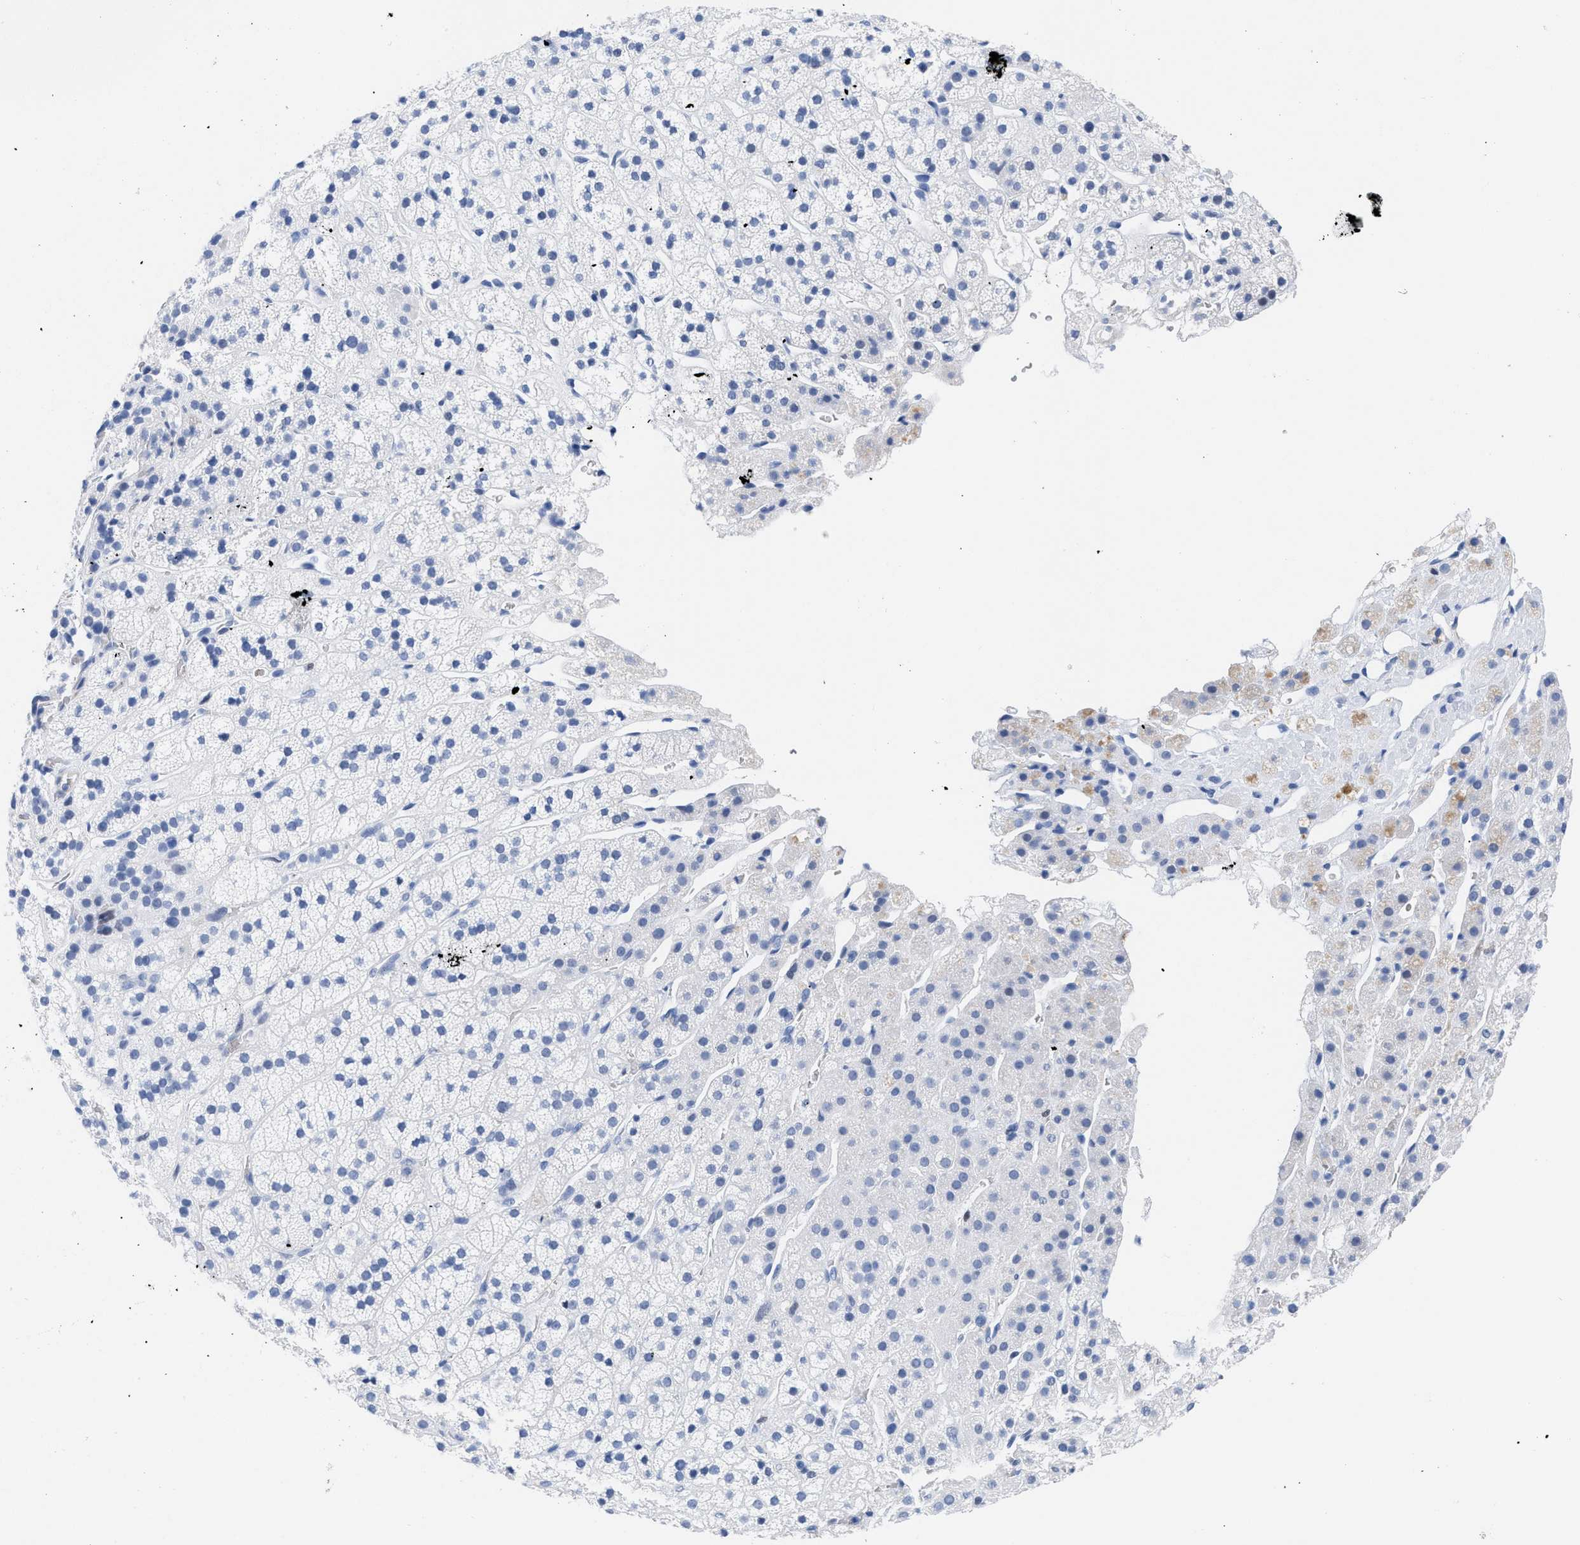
{"staining": {"intensity": "negative", "quantity": "none", "location": "none"}, "tissue": "adrenal gland", "cell_type": "Glandular cells", "image_type": "normal", "snomed": [{"axis": "morphology", "description": "Normal tissue, NOS"}, {"axis": "topography", "description": "Adrenal gland"}], "caption": "IHC of unremarkable adrenal gland reveals no staining in glandular cells. (Stains: DAB immunohistochemistry (IHC) with hematoxylin counter stain, Microscopy: brightfield microscopy at high magnification).", "gene": "DUSP26", "patient": {"sex": "male", "age": 56}}